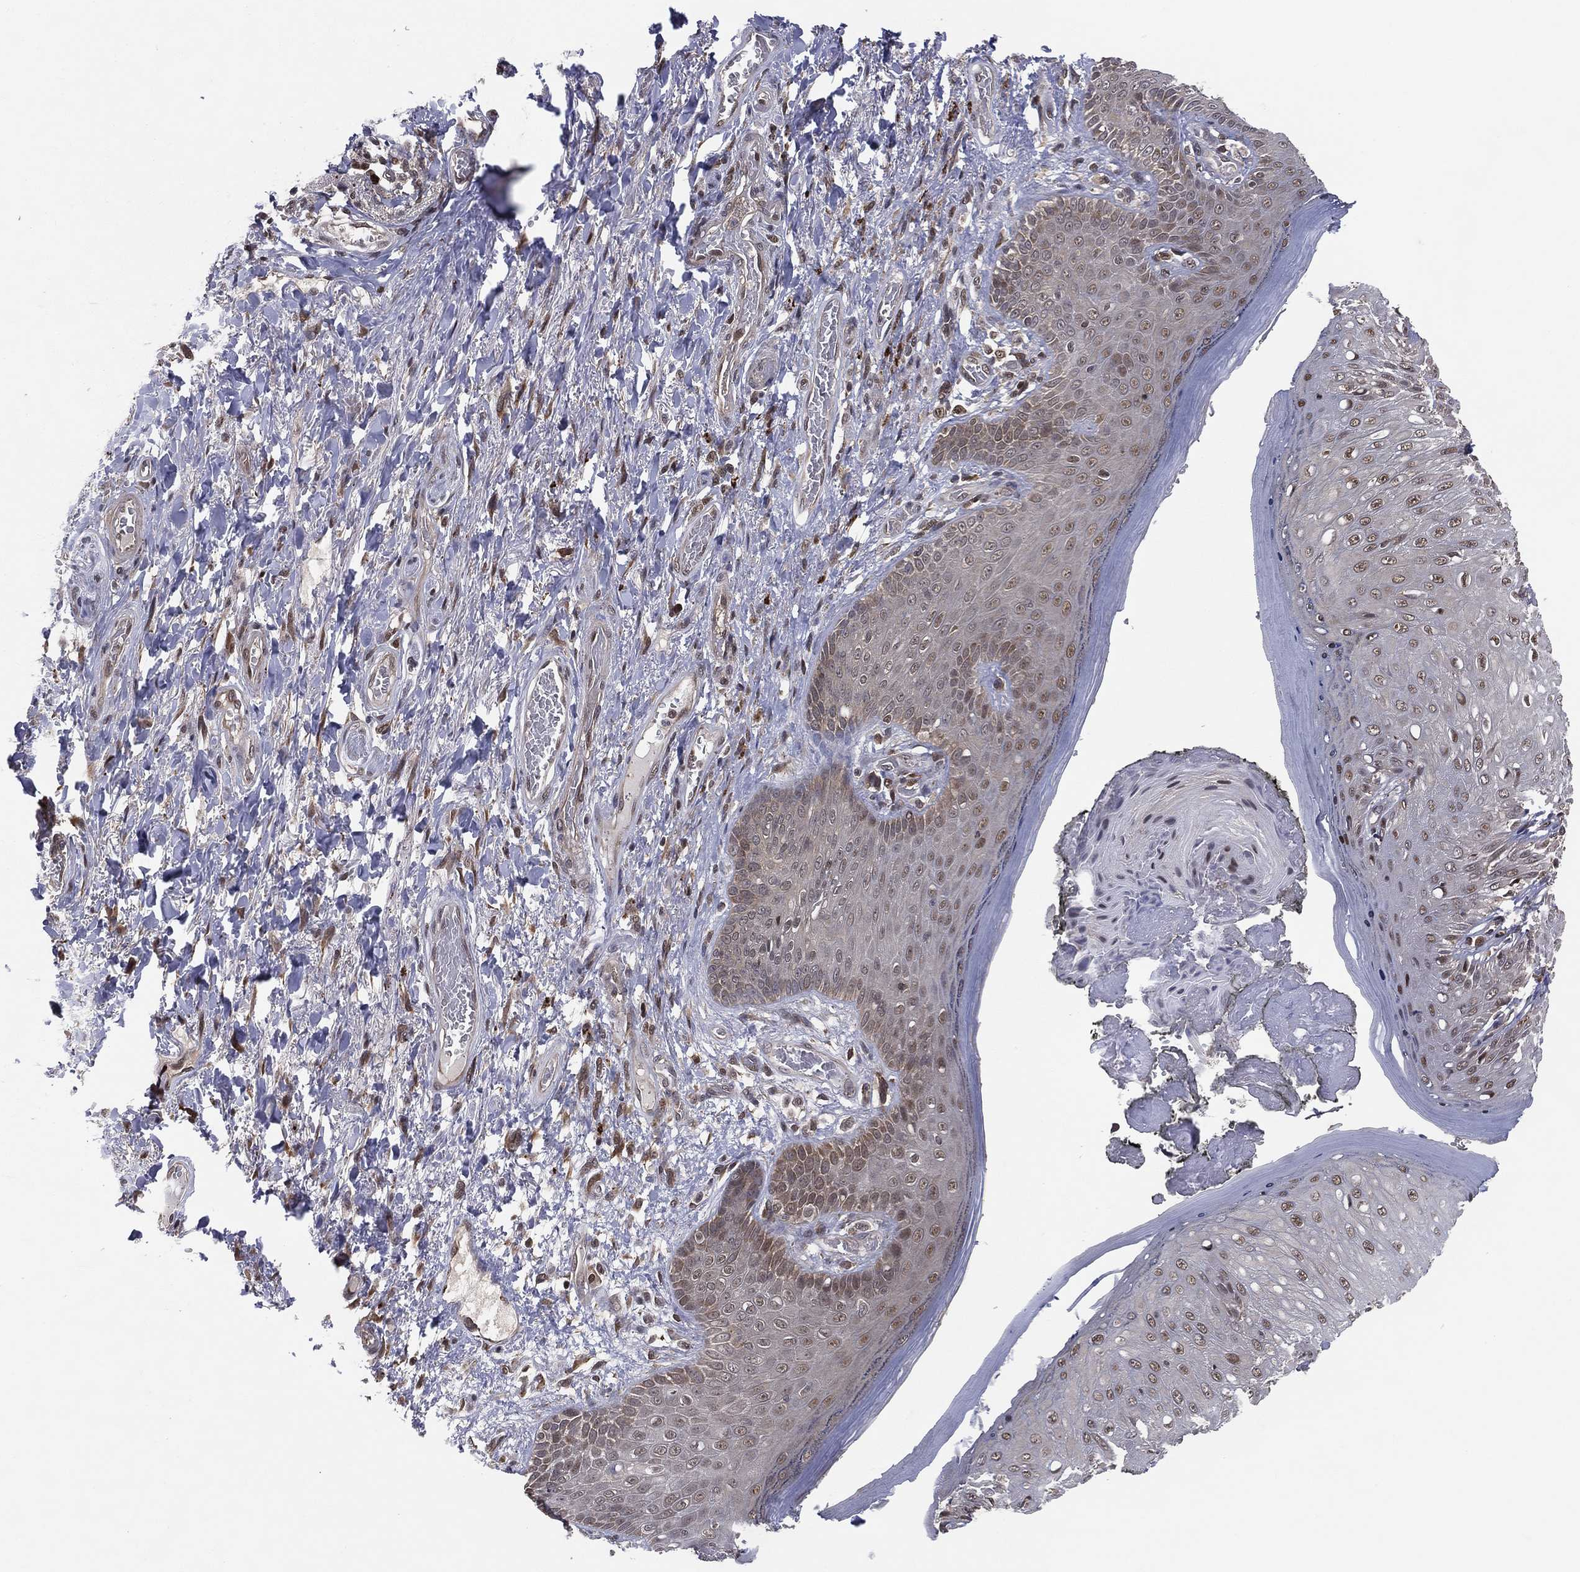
{"staining": {"intensity": "moderate", "quantity": "<25%", "location": "nuclear"}, "tissue": "skin", "cell_type": "Epidermal cells", "image_type": "normal", "snomed": [{"axis": "morphology", "description": "Normal tissue, NOS"}, {"axis": "morphology", "description": "Adenocarcinoma, NOS"}, {"axis": "topography", "description": "Rectum"}, {"axis": "topography", "description": "Anal"}], "caption": "Epidermal cells display low levels of moderate nuclear expression in approximately <25% of cells in unremarkable skin.", "gene": "ICOSLG", "patient": {"sex": "female", "age": 68}}